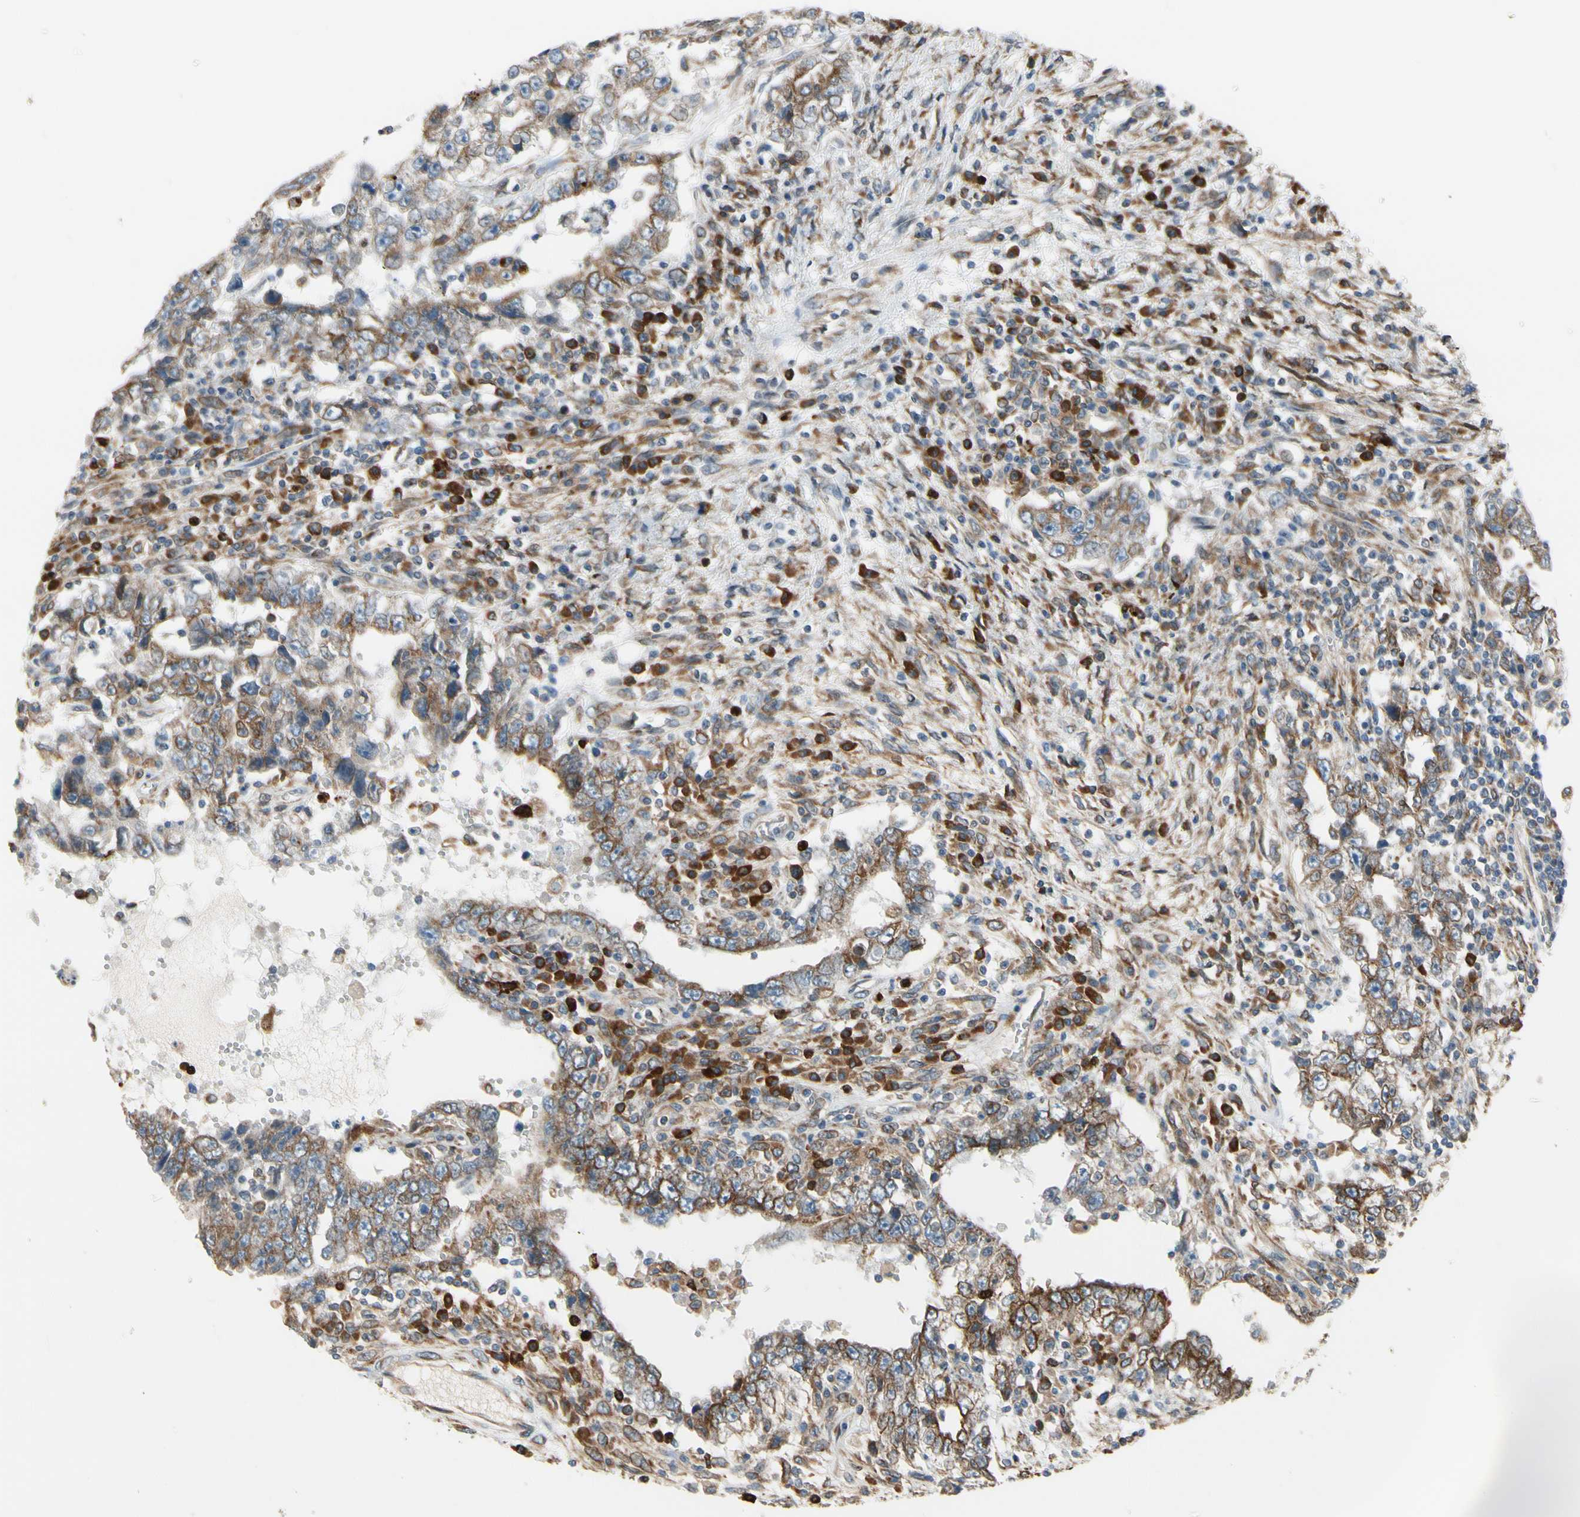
{"staining": {"intensity": "moderate", "quantity": ">75%", "location": "cytoplasmic/membranous"}, "tissue": "testis cancer", "cell_type": "Tumor cells", "image_type": "cancer", "snomed": [{"axis": "morphology", "description": "Carcinoma, Embryonal, NOS"}, {"axis": "topography", "description": "Testis"}], "caption": "Testis cancer tissue shows moderate cytoplasmic/membranous staining in about >75% of tumor cells", "gene": "CLCC1", "patient": {"sex": "male", "age": 26}}